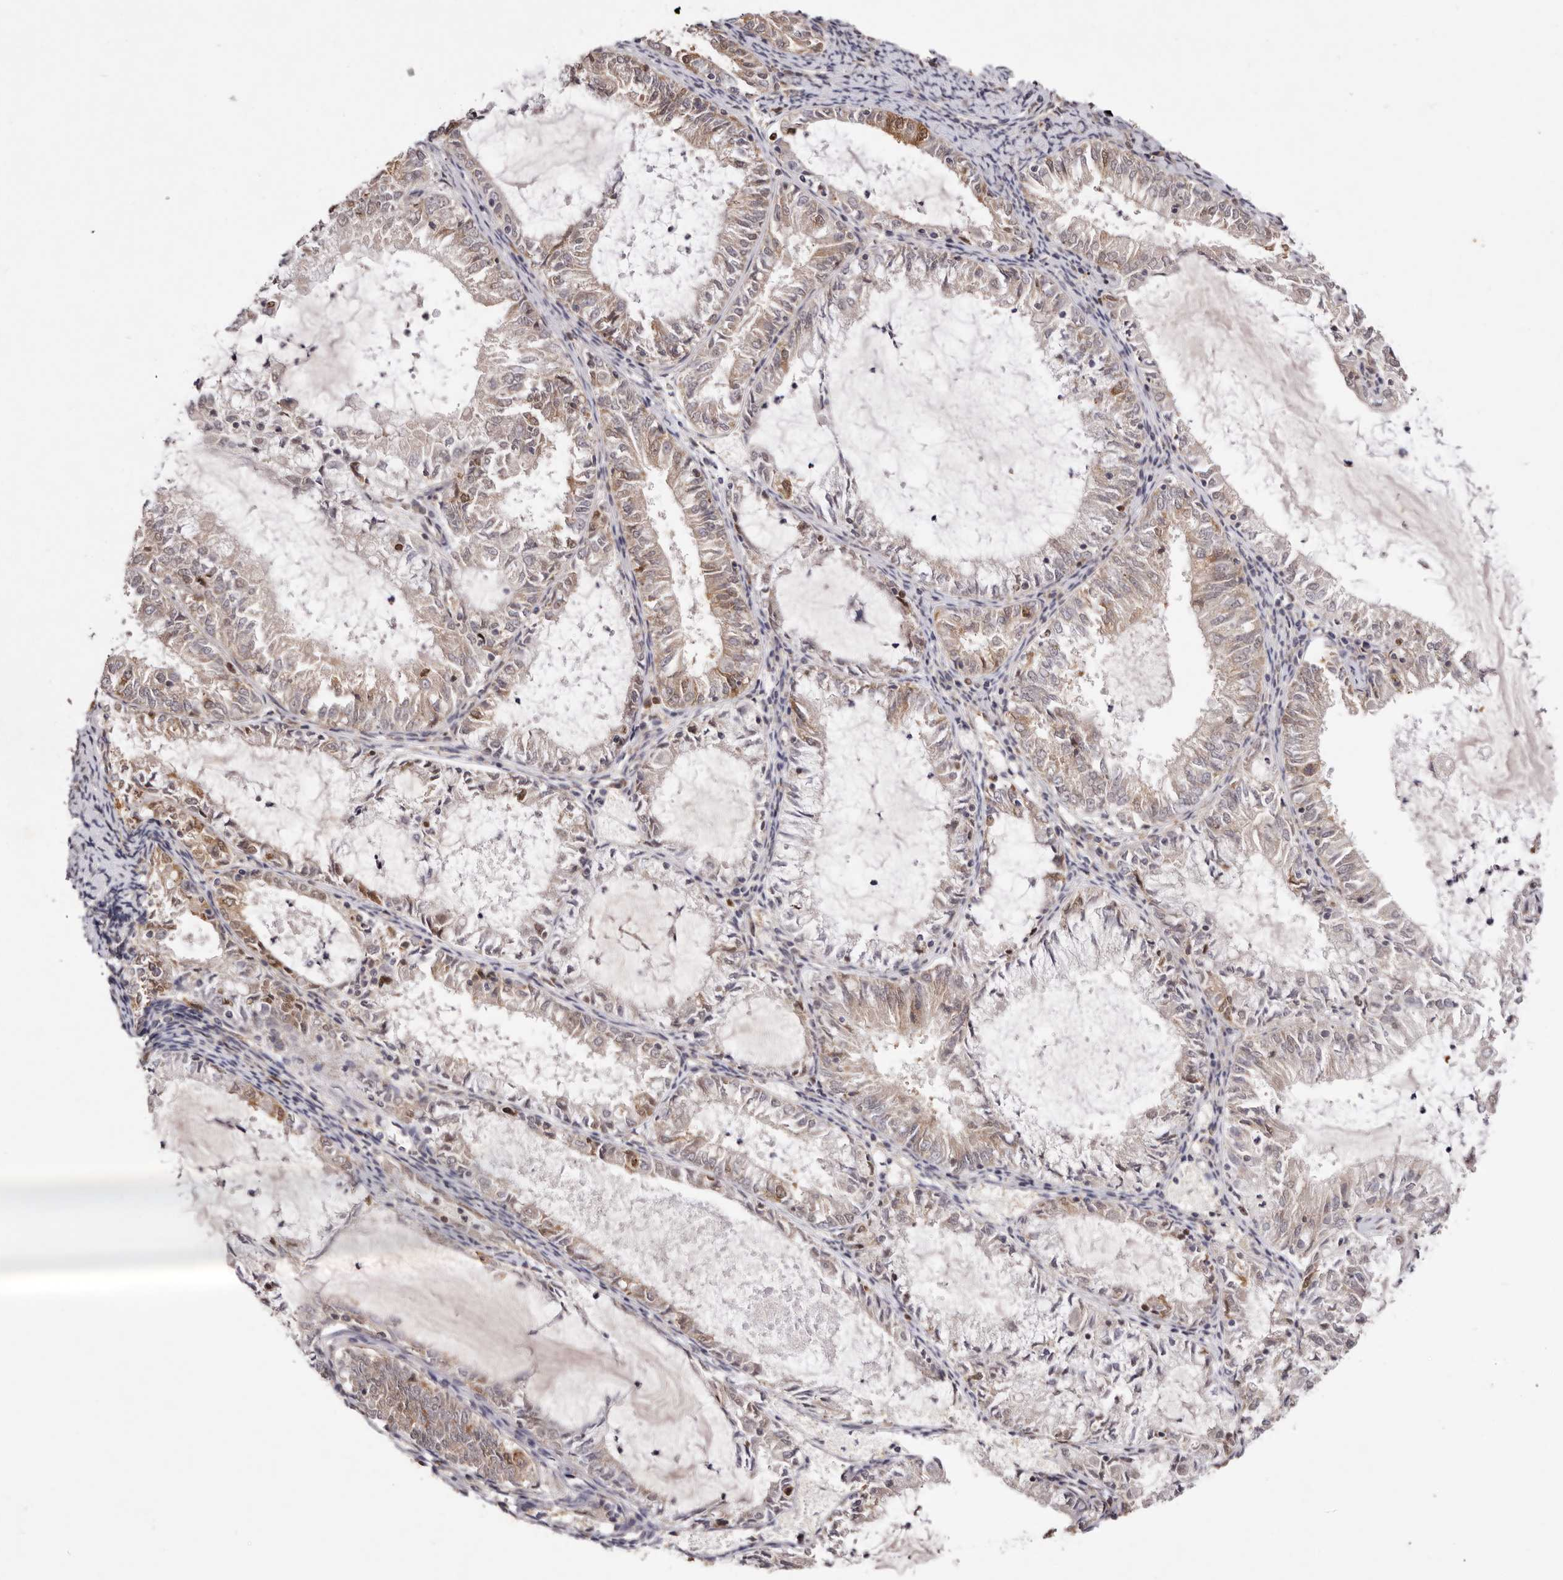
{"staining": {"intensity": "weak", "quantity": "25%-75%", "location": "cytoplasmic/membranous,nuclear"}, "tissue": "endometrial cancer", "cell_type": "Tumor cells", "image_type": "cancer", "snomed": [{"axis": "morphology", "description": "Adenocarcinoma, NOS"}, {"axis": "topography", "description": "Endometrium"}], "caption": "Protein positivity by immunohistochemistry reveals weak cytoplasmic/membranous and nuclear staining in approximately 25%-75% of tumor cells in endometrial cancer. Ihc stains the protein of interest in brown and the nuclei are stained blue.", "gene": "NOTCH1", "patient": {"sex": "female", "age": 57}}